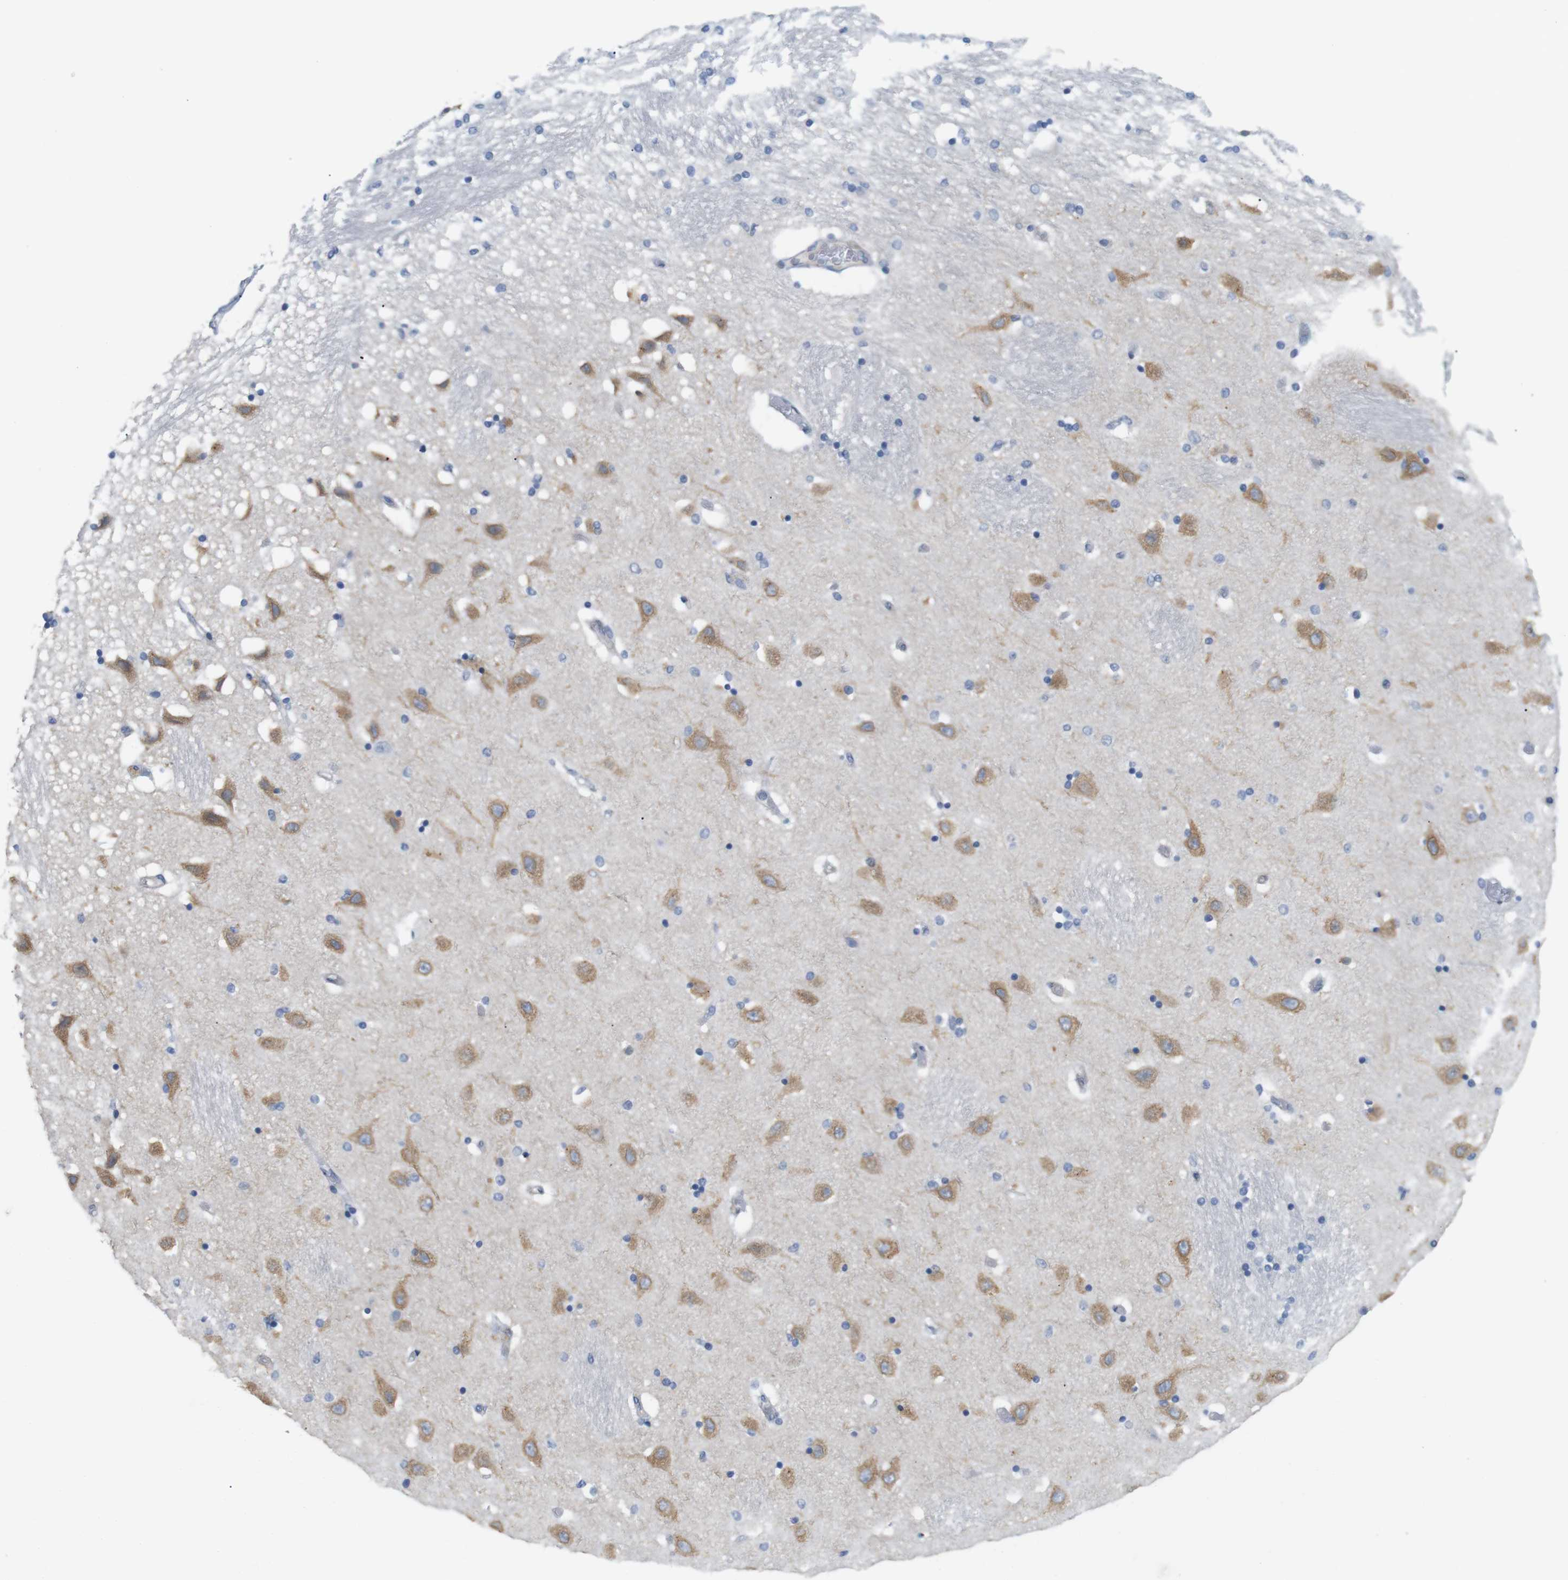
{"staining": {"intensity": "negative", "quantity": "none", "location": "none"}, "tissue": "hippocampus", "cell_type": "Glial cells", "image_type": "normal", "snomed": [{"axis": "morphology", "description": "Normal tissue, NOS"}, {"axis": "topography", "description": "Hippocampus"}], "caption": "Glial cells are negative for brown protein staining in unremarkable hippocampus. (Immunohistochemistry, brightfield microscopy, high magnification).", "gene": "ITPR1", "patient": {"sex": "female", "age": 54}}